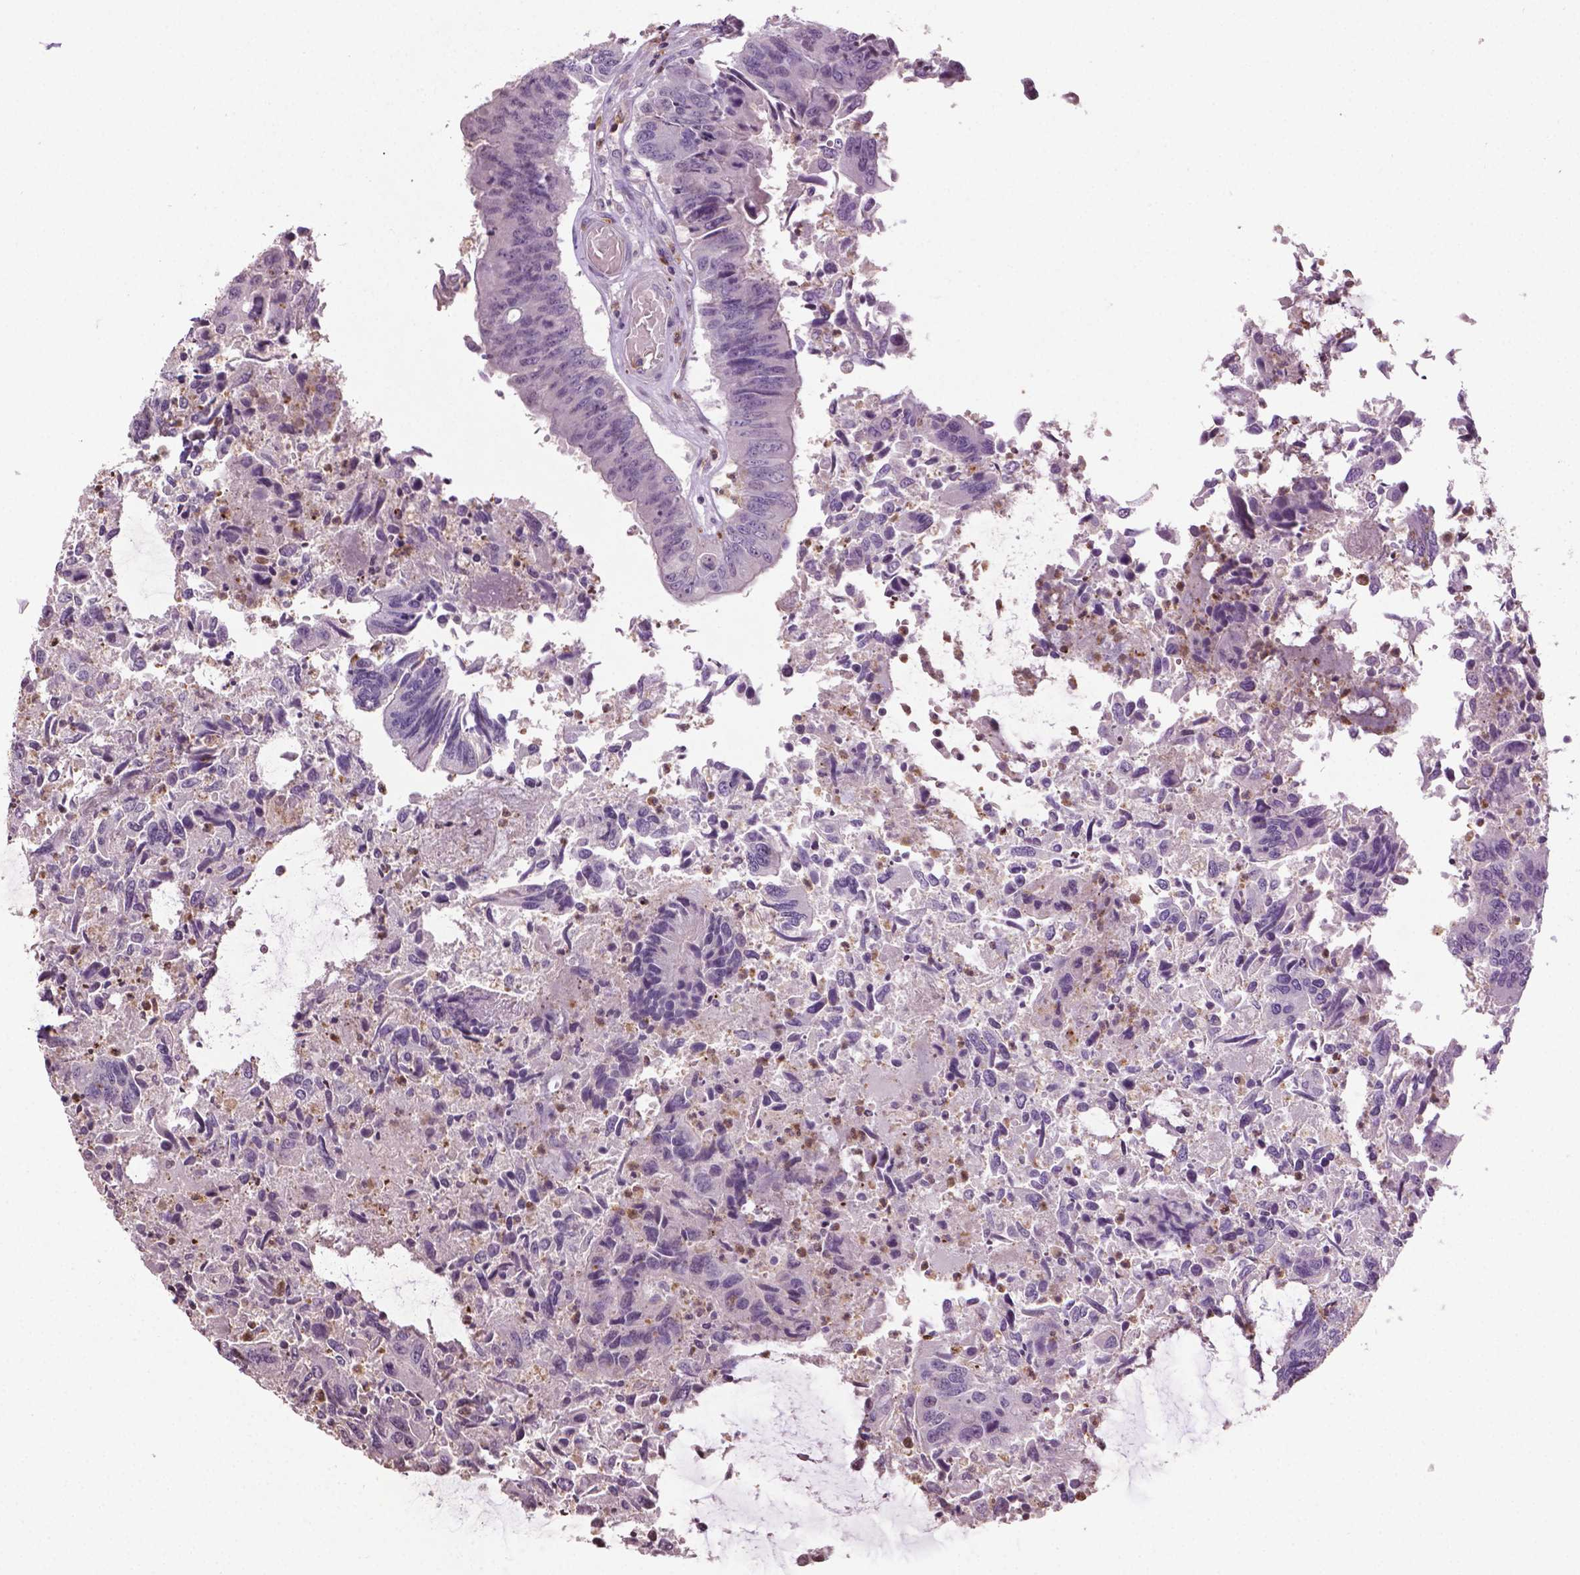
{"staining": {"intensity": "negative", "quantity": "none", "location": "none"}, "tissue": "colorectal cancer", "cell_type": "Tumor cells", "image_type": "cancer", "snomed": [{"axis": "morphology", "description": "Adenocarcinoma, NOS"}, {"axis": "topography", "description": "Colon"}], "caption": "Image shows no significant protein expression in tumor cells of colorectal cancer (adenocarcinoma).", "gene": "NTNG2", "patient": {"sex": "female", "age": 67}}